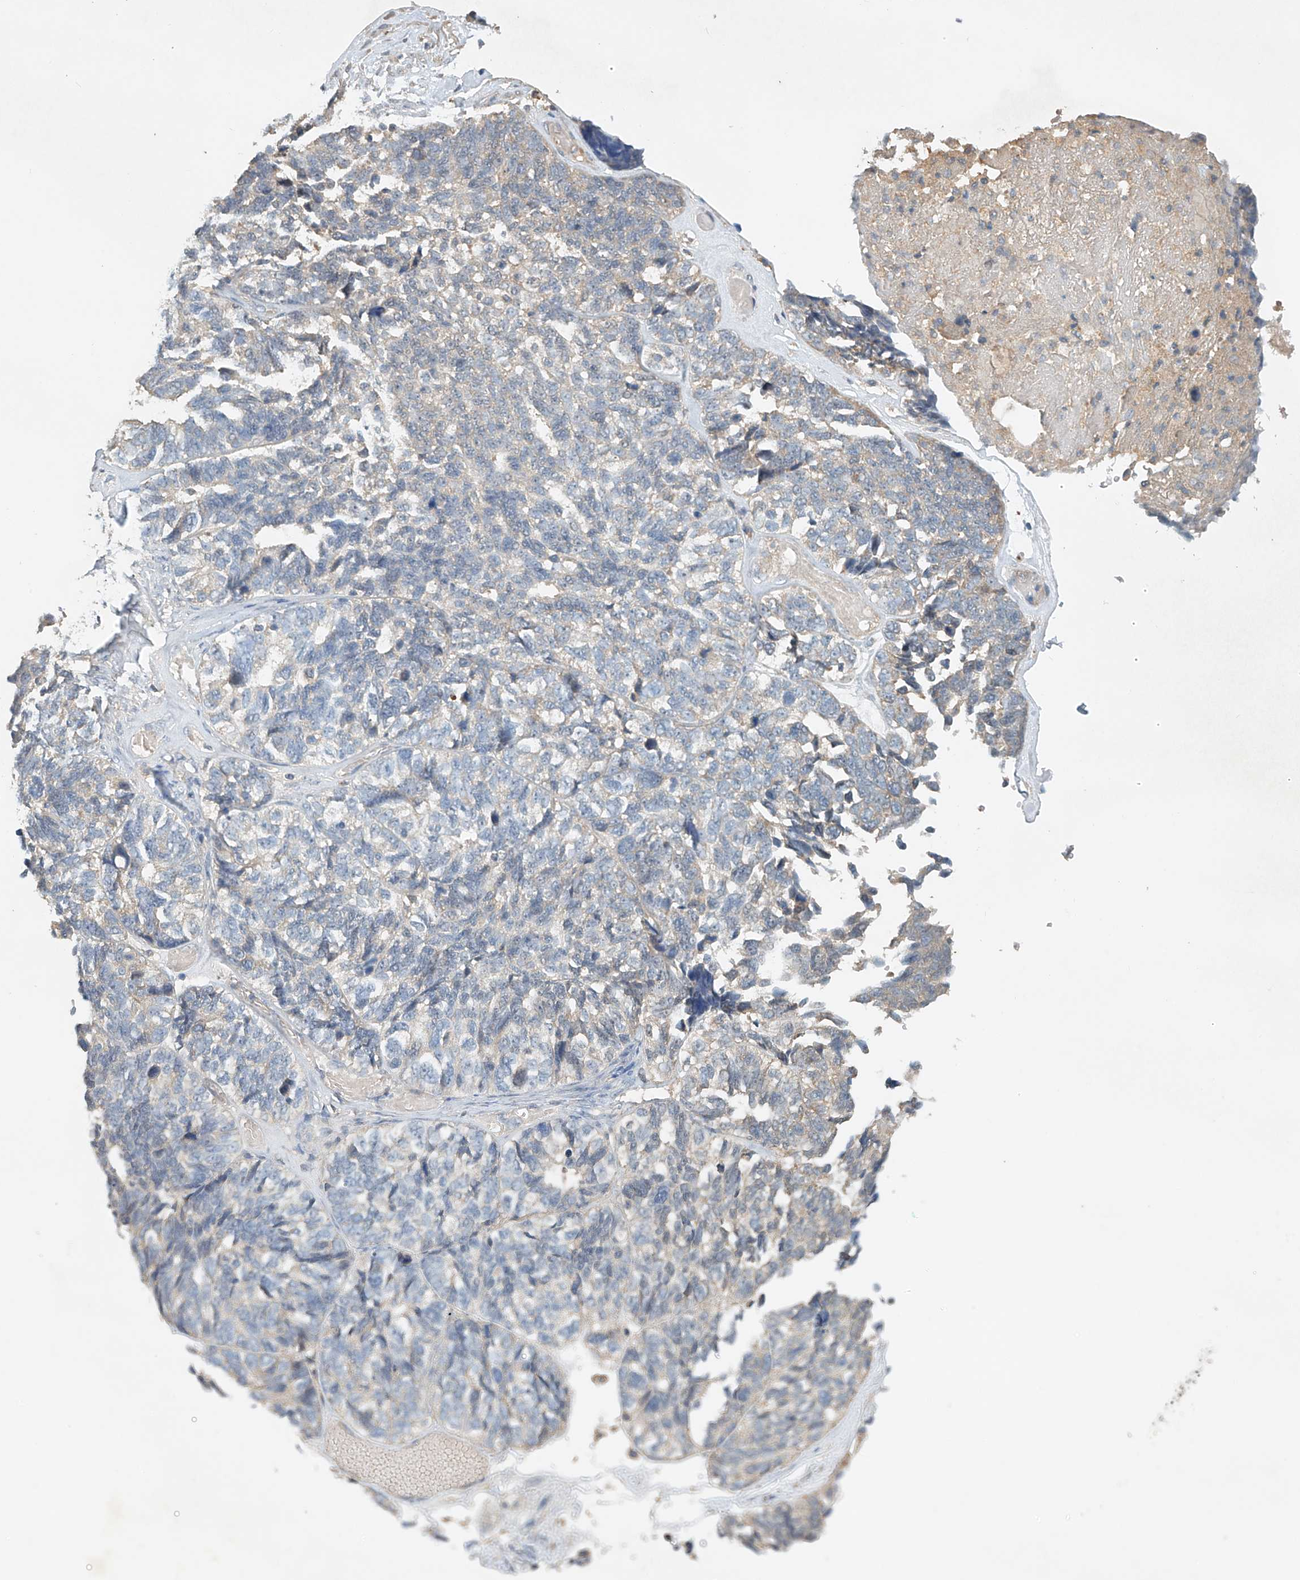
{"staining": {"intensity": "negative", "quantity": "none", "location": "none"}, "tissue": "ovarian cancer", "cell_type": "Tumor cells", "image_type": "cancer", "snomed": [{"axis": "morphology", "description": "Cystadenocarcinoma, serous, NOS"}, {"axis": "topography", "description": "Ovary"}], "caption": "IHC photomicrograph of human ovarian cancer stained for a protein (brown), which shows no expression in tumor cells.", "gene": "GNB1L", "patient": {"sex": "female", "age": 79}}